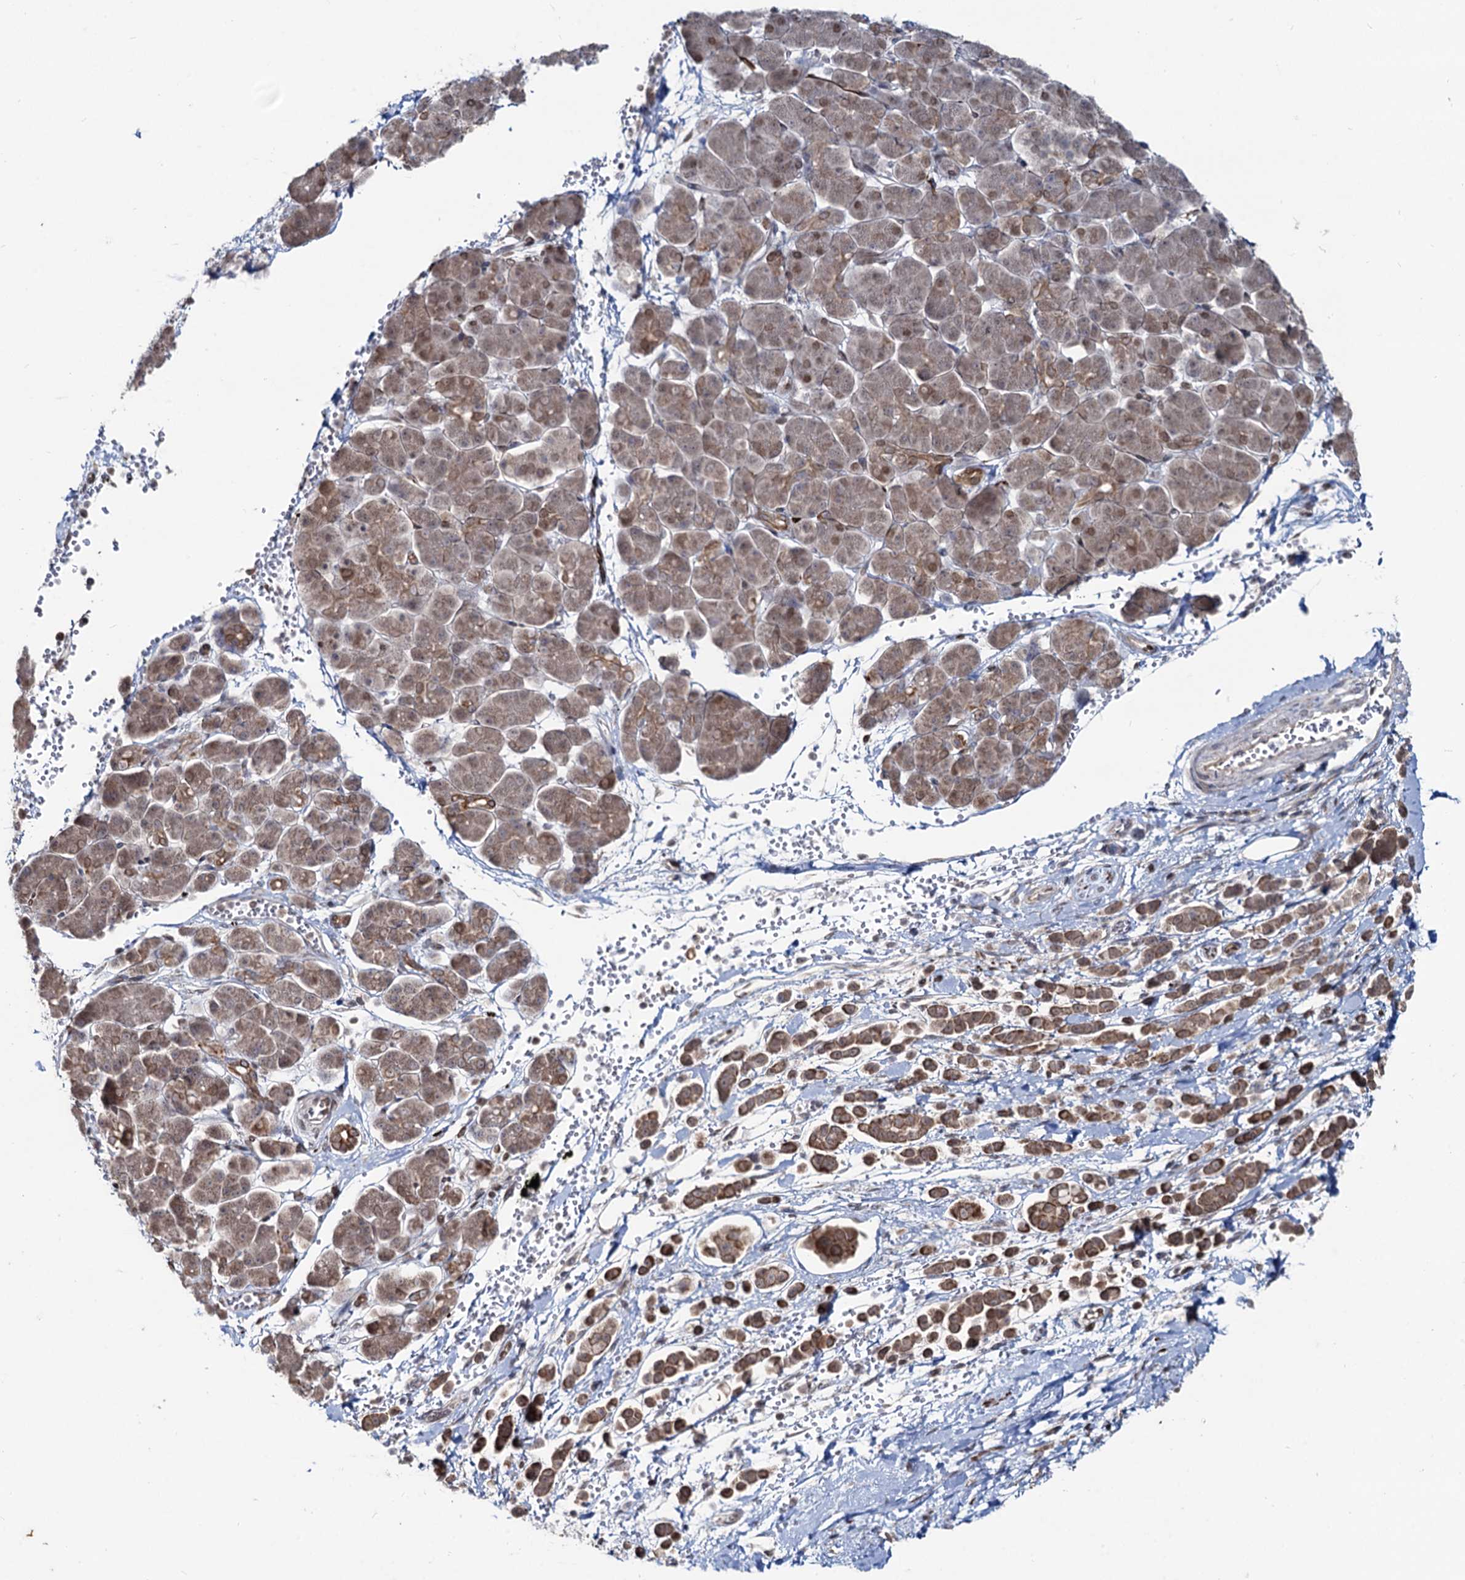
{"staining": {"intensity": "moderate", "quantity": ">75%", "location": "cytoplasmic/membranous,nuclear"}, "tissue": "pancreatic cancer", "cell_type": "Tumor cells", "image_type": "cancer", "snomed": [{"axis": "morphology", "description": "Normal tissue, NOS"}, {"axis": "morphology", "description": "Adenocarcinoma, NOS"}, {"axis": "topography", "description": "Pancreas"}], "caption": "Pancreatic cancer (adenocarcinoma) stained with a brown dye reveals moderate cytoplasmic/membranous and nuclear positive positivity in about >75% of tumor cells.", "gene": "RNF6", "patient": {"sex": "female", "age": 64}}